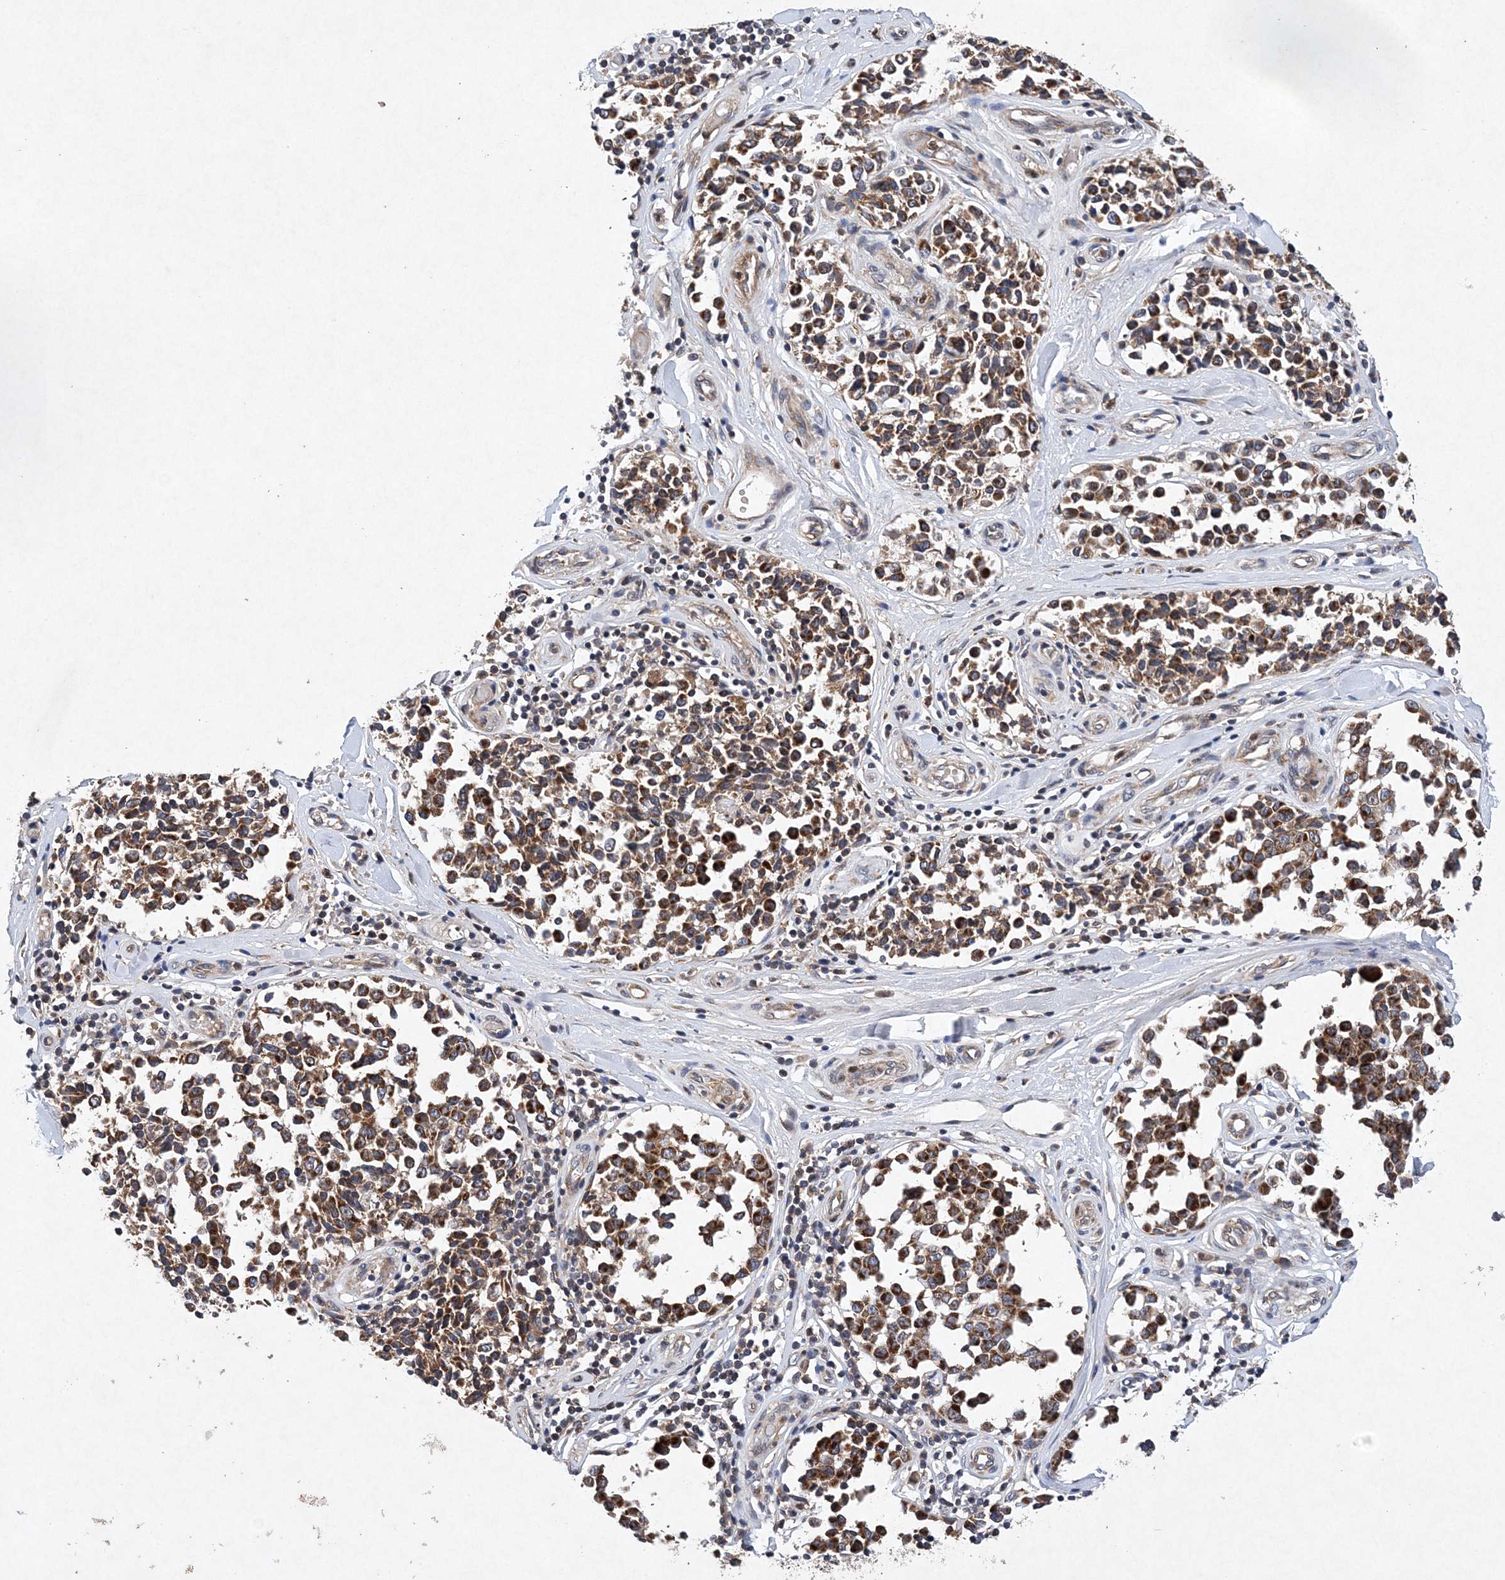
{"staining": {"intensity": "moderate", "quantity": ">75%", "location": "cytoplasmic/membranous"}, "tissue": "melanoma", "cell_type": "Tumor cells", "image_type": "cancer", "snomed": [{"axis": "morphology", "description": "Malignant melanoma, NOS"}, {"axis": "topography", "description": "Skin"}], "caption": "Immunohistochemistry (DAB) staining of human melanoma displays moderate cytoplasmic/membranous protein expression in about >75% of tumor cells.", "gene": "PROSER1", "patient": {"sex": "female", "age": 64}}